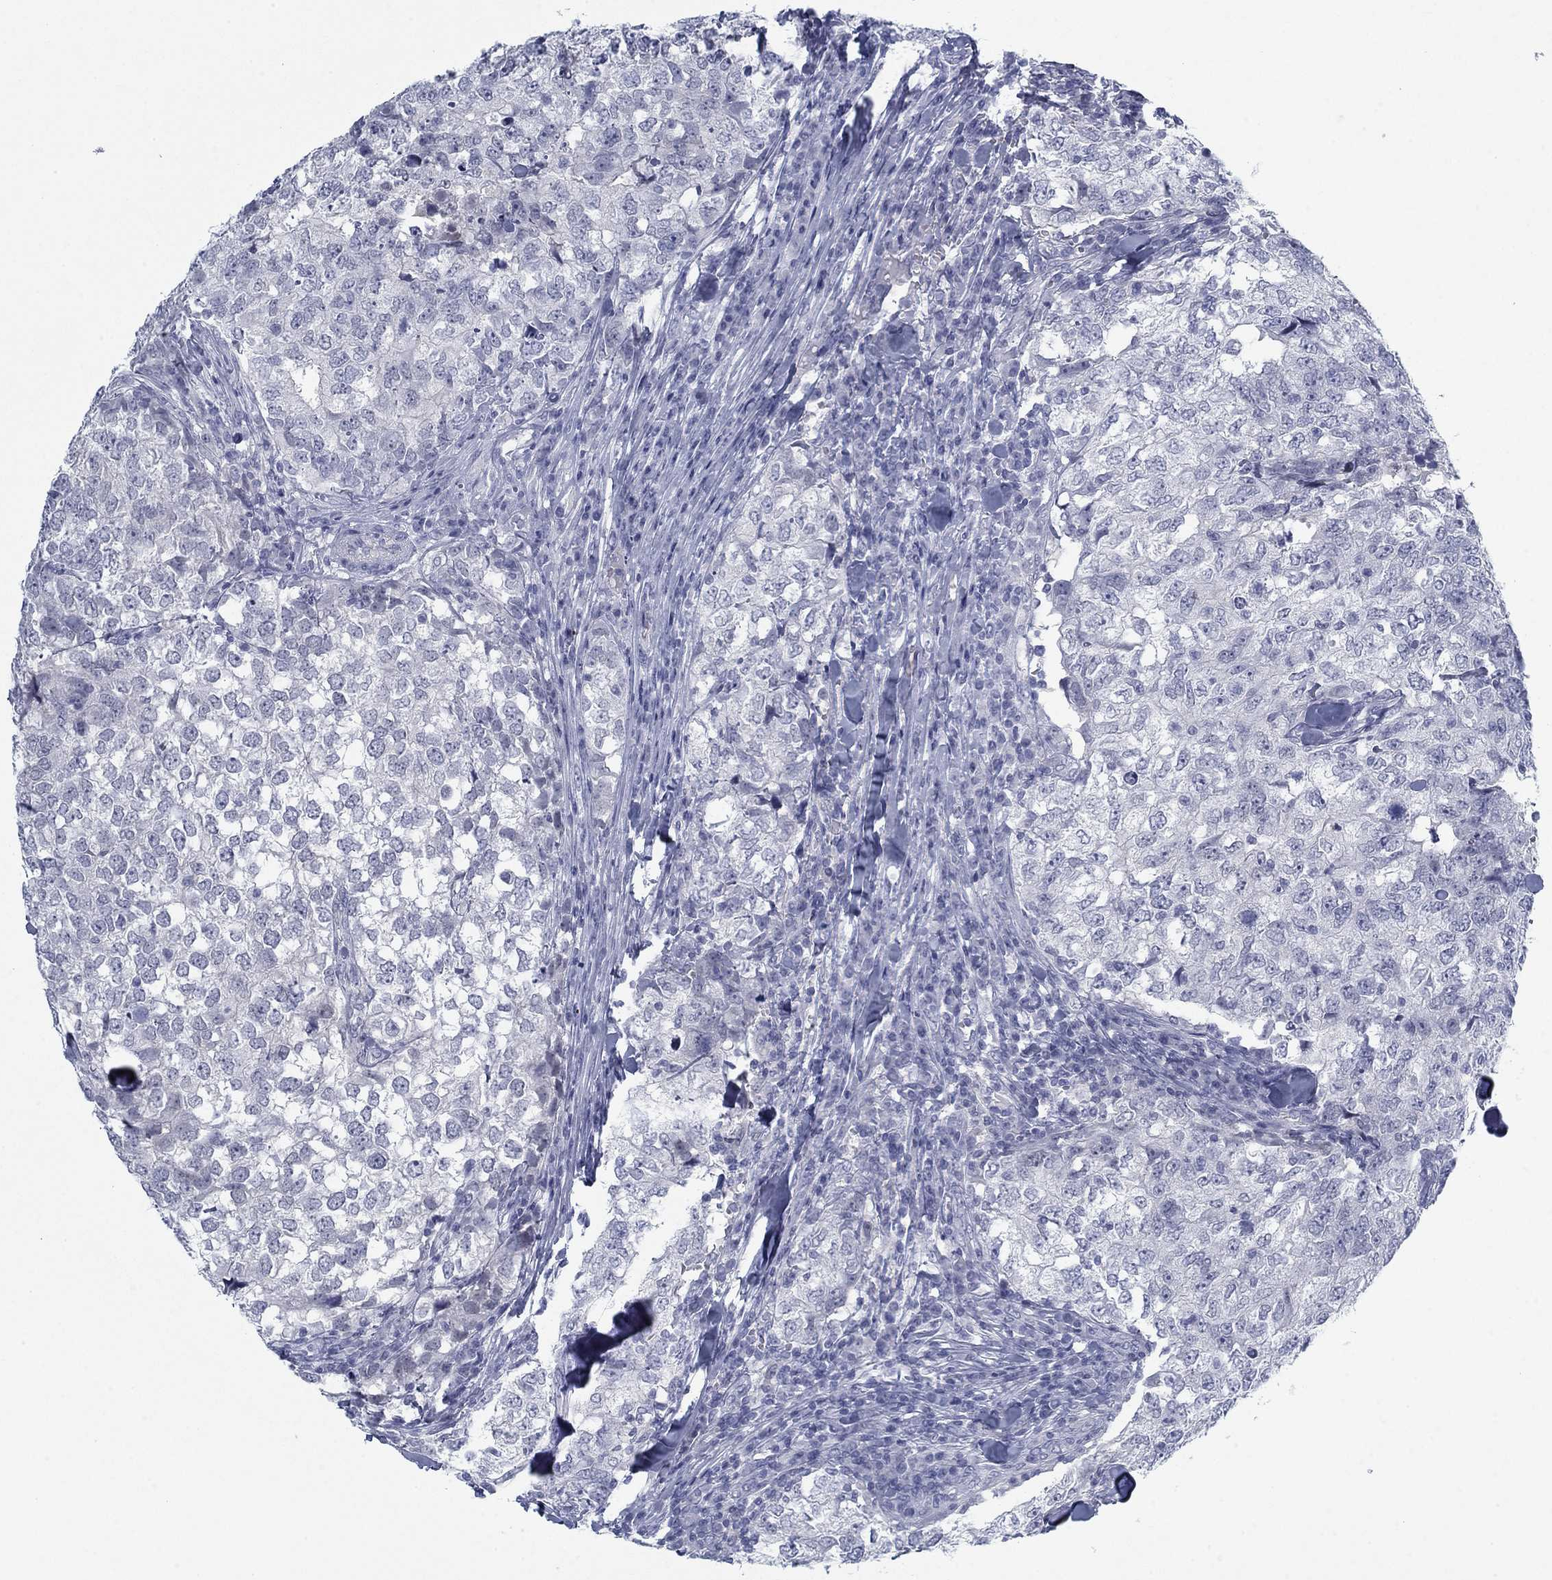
{"staining": {"intensity": "negative", "quantity": "none", "location": "none"}, "tissue": "breast cancer", "cell_type": "Tumor cells", "image_type": "cancer", "snomed": [{"axis": "morphology", "description": "Duct carcinoma"}, {"axis": "topography", "description": "Breast"}], "caption": "This photomicrograph is of breast cancer stained with IHC to label a protein in brown with the nuclei are counter-stained blue. There is no expression in tumor cells.", "gene": "DNAL1", "patient": {"sex": "female", "age": 30}}